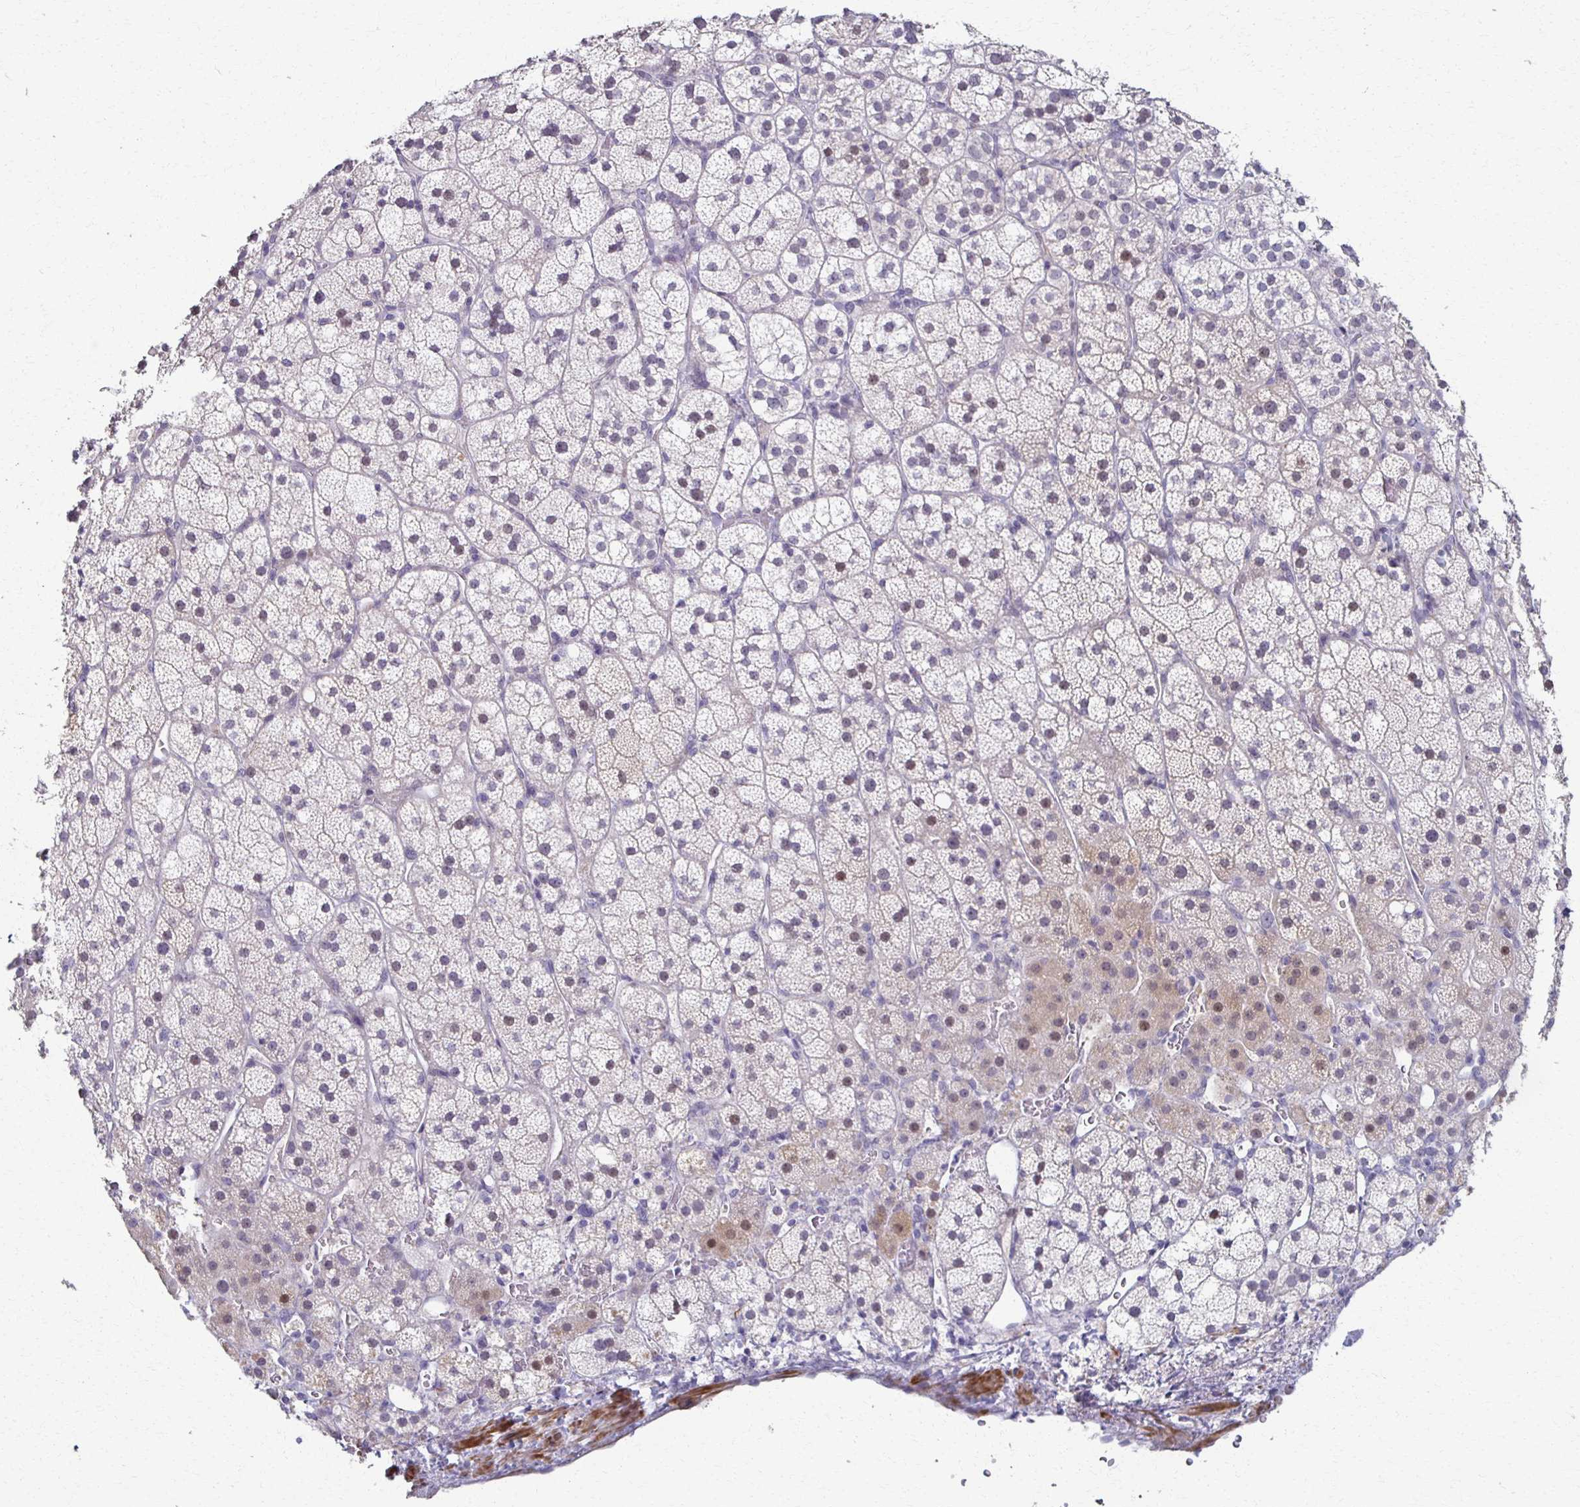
{"staining": {"intensity": "weak", "quantity": "<25%", "location": "cytoplasmic/membranous,nuclear"}, "tissue": "adrenal gland", "cell_type": "Glandular cells", "image_type": "normal", "snomed": [{"axis": "morphology", "description": "Normal tissue, NOS"}, {"axis": "topography", "description": "Adrenal gland"}], "caption": "High power microscopy image of an immunohistochemistry histopathology image of benign adrenal gland, revealing no significant staining in glandular cells.", "gene": "FOXO4", "patient": {"sex": "male", "age": 53}}